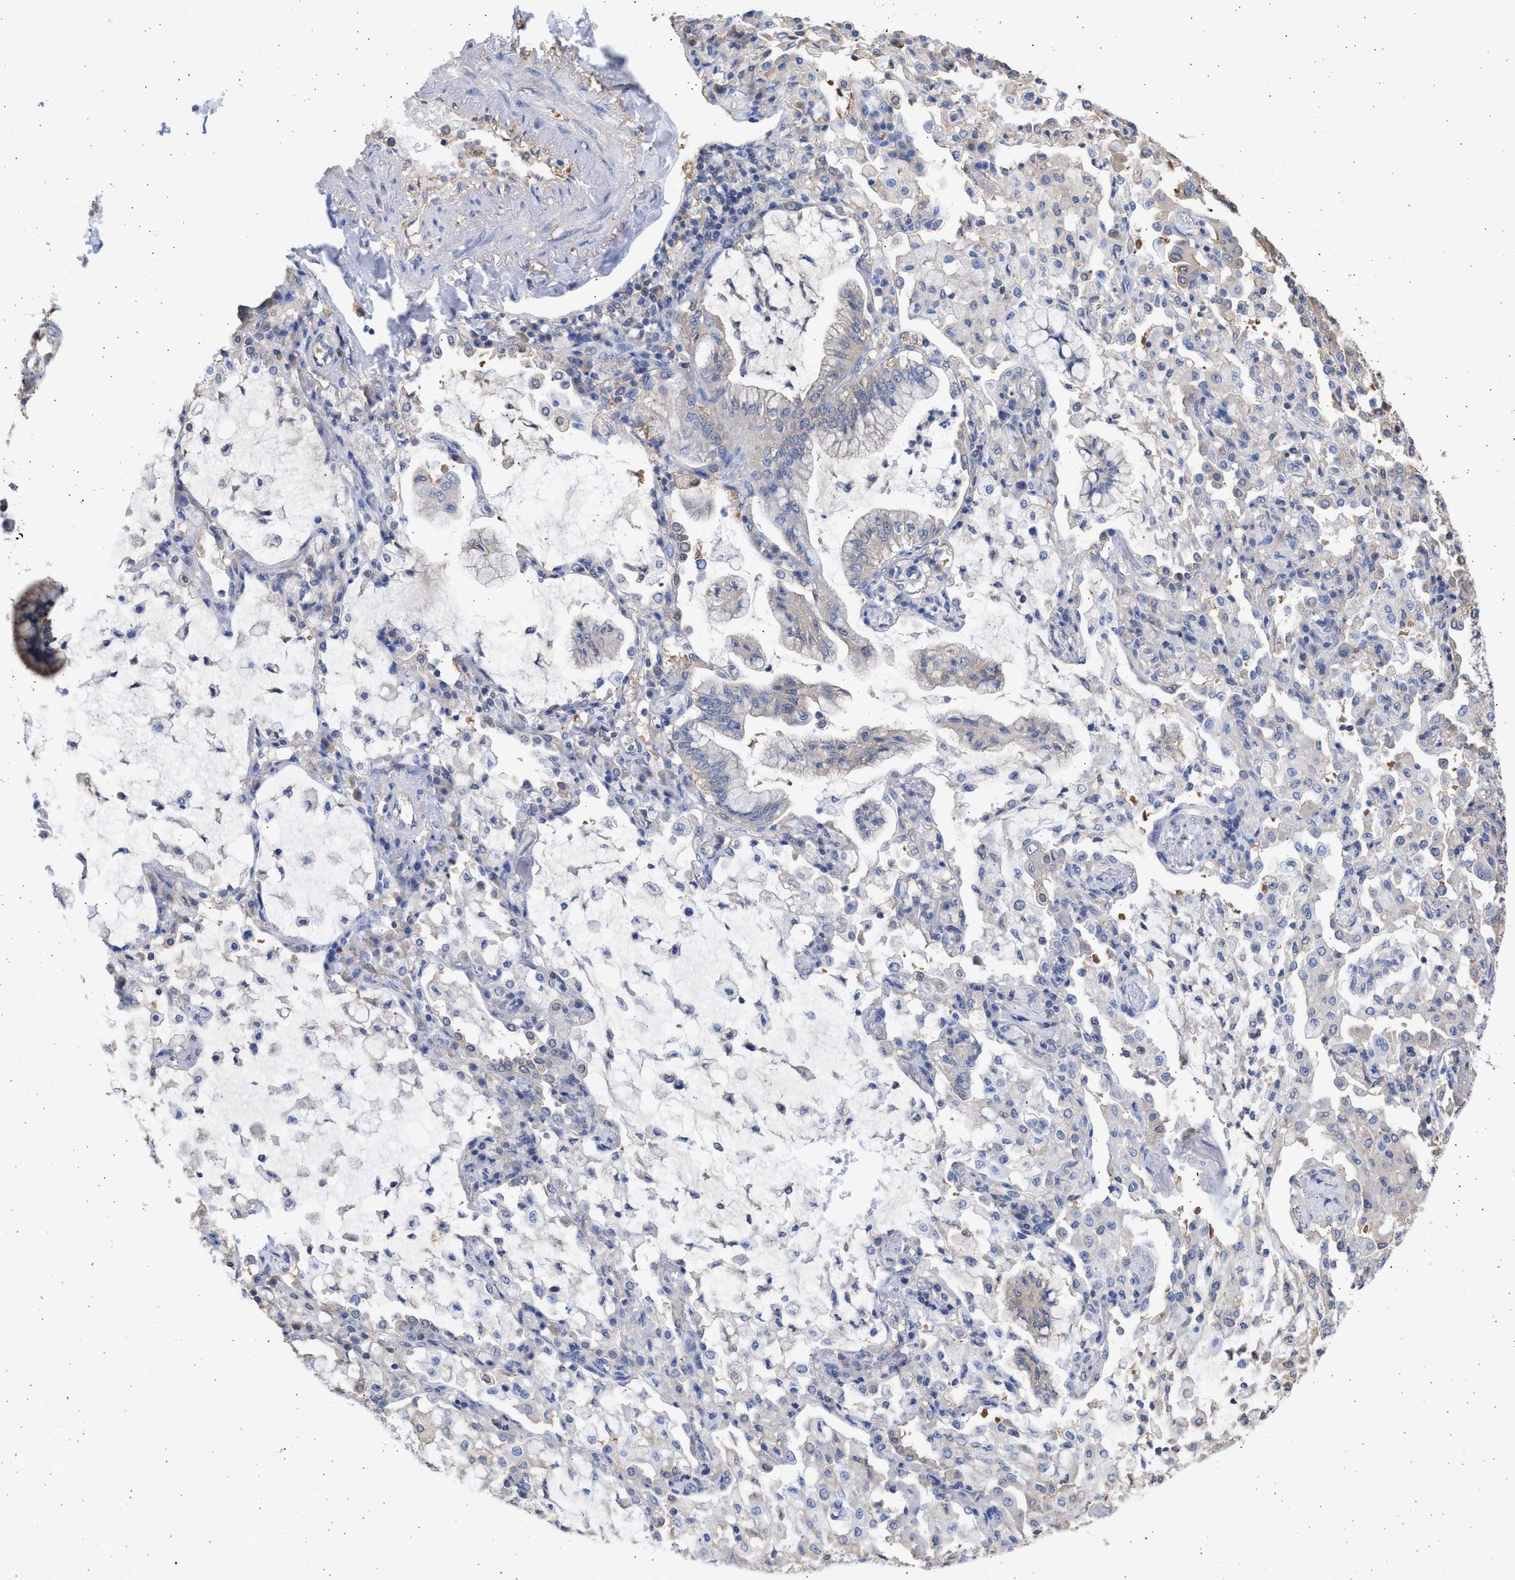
{"staining": {"intensity": "negative", "quantity": "none", "location": "none"}, "tissue": "lung cancer", "cell_type": "Tumor cells", "image_type": "cancer", "snomed": [{"axis": "morphology", "description": "Adenocarcinoma, NOS"}, {"axis": "topography", "description": "Lung"}], "caption": "Tumor cells are negative for brown protein staining in lung cancer (adenocarcinoma).", "gene": "ALDOC", "patient": {"sex": "female", "age": 70}}